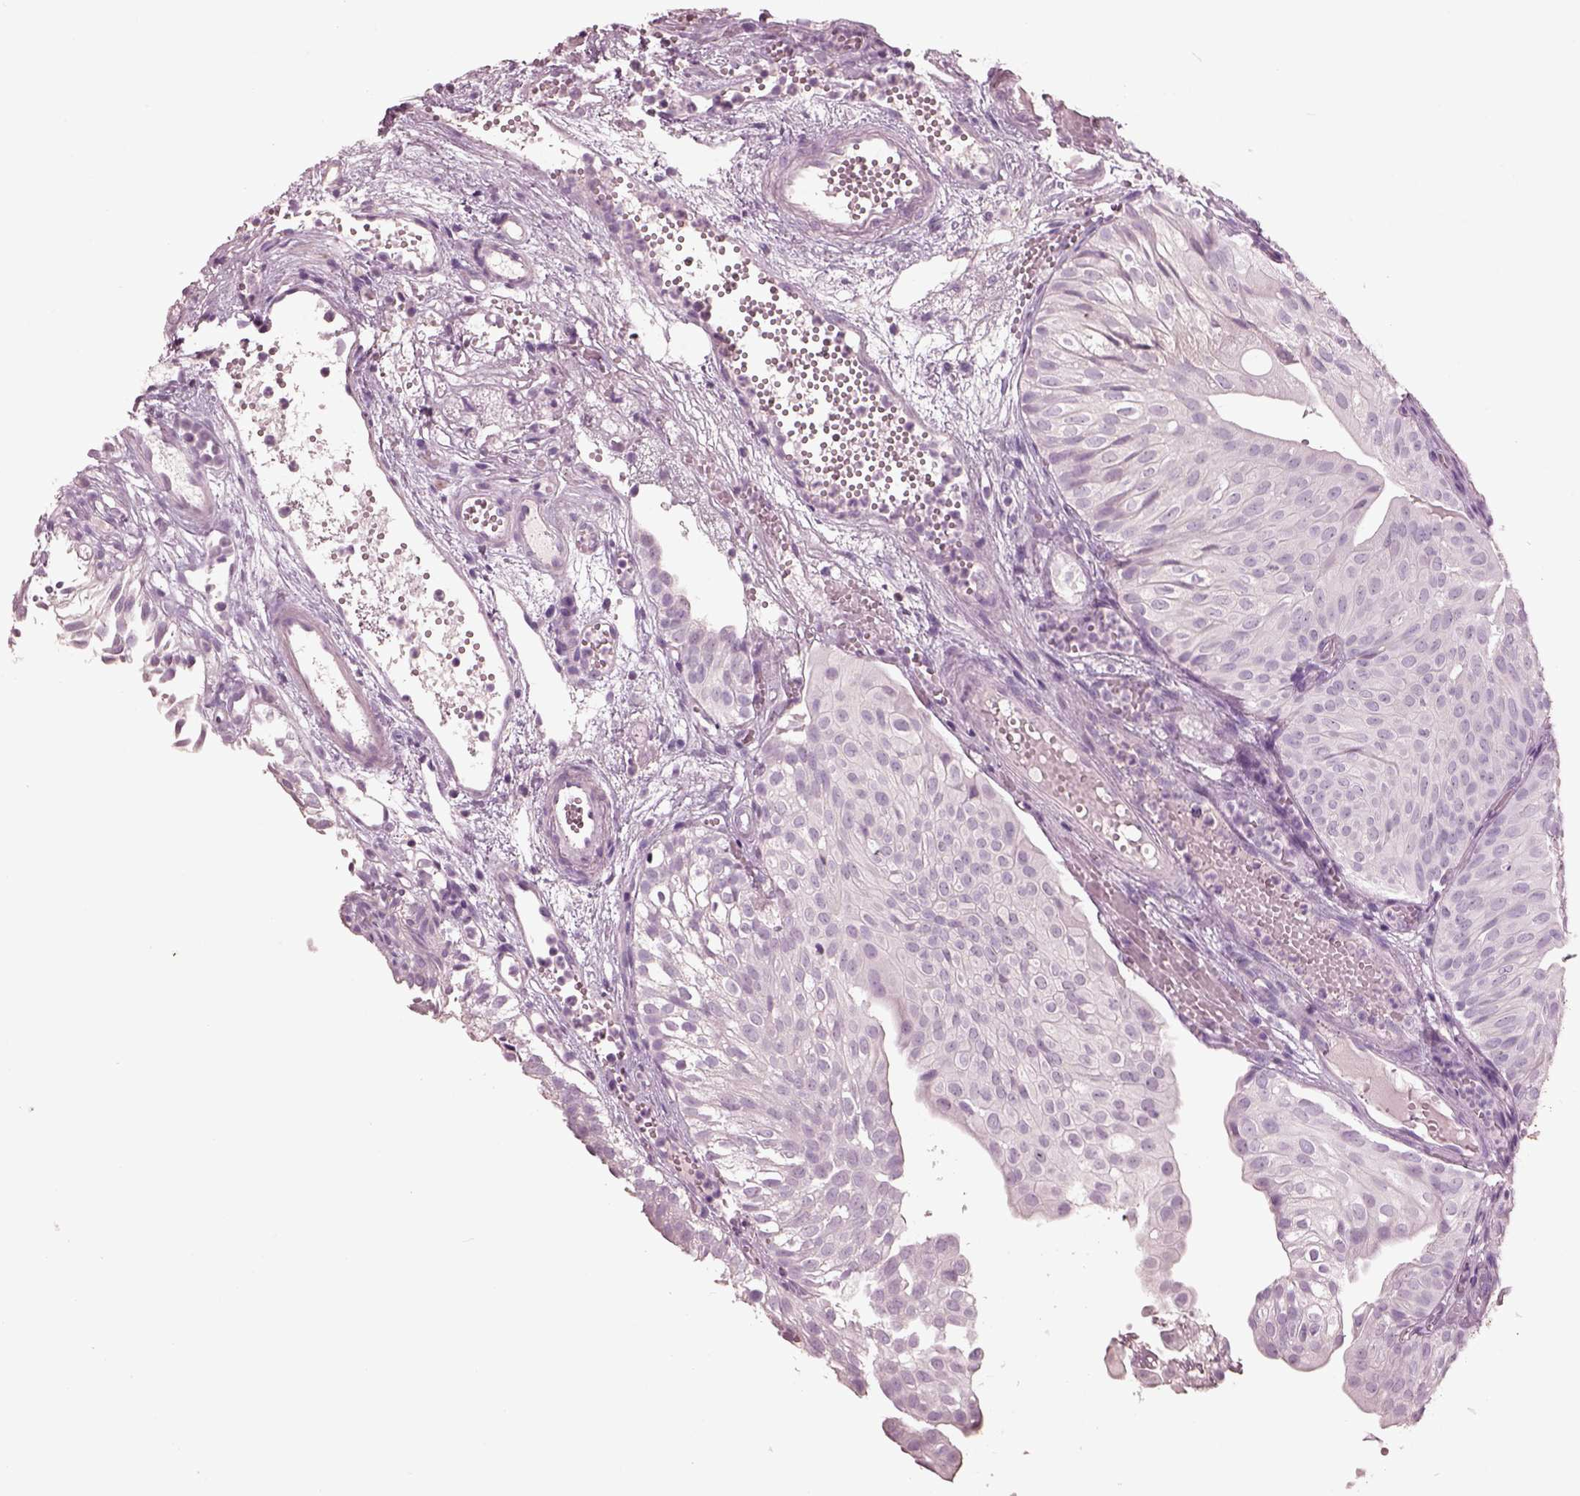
{"staining": {"intensity": "negative", "quantity": "none", "location": "none"}, "tissue": "urothelial cancer", "cell_type": "Tumor cells", "image_type": "cancer", "snomed": [{"axis": "morphology", "description": "Urothelial carcinoma, Low grade"}, {"axis": "topography", "description": "Urinary bladder"}], "caption": "Immunohistochemical staining of human urothelial cancer shows no significant expression in tumor cells.", "gene": "PDCD1", "patient": {"sex": "male", "age": 72}}